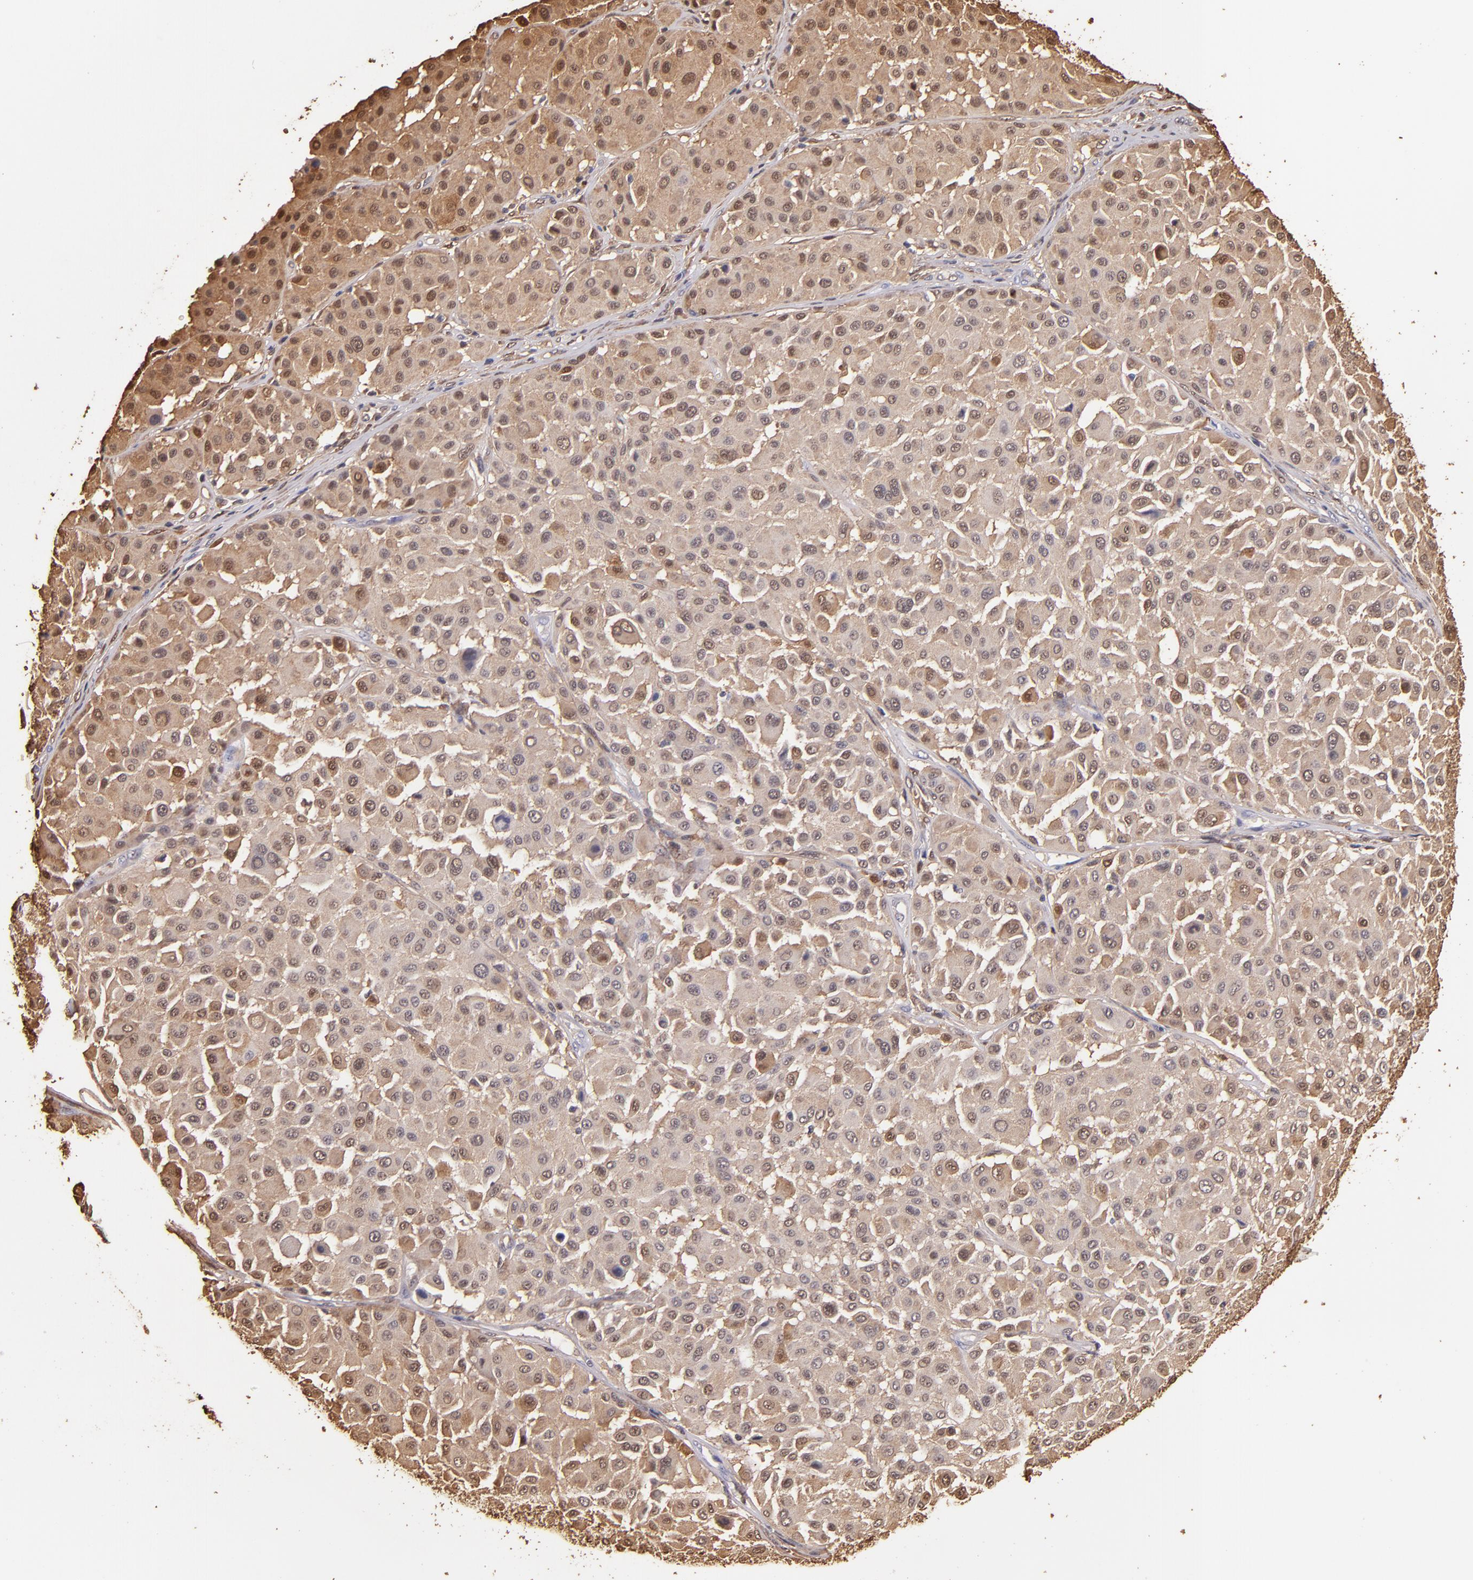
{"staining": {"intensity": "moderate", "quantity": ">75%", "location": "cytoplasmic/membranous"}, "tissue": "melanoma", "cell_type": "Tumor cells", "image_type": "cancer", "snomed": [{"axis": "morphology", "description": "Malignant melanoma, Metastatic site"}, {"axis": "topography", "description": "Soft tissue"}], "caption": "Brown immunohistochemical staining in malignant melanoma (metastatic site) demonstrates moderate cytoplasmic/membranous positivity in about >75% of tumor cells. Nuclei are stained in blue.", "gene": "S100A6", "patient": {"sex": "male", "age": 41}}